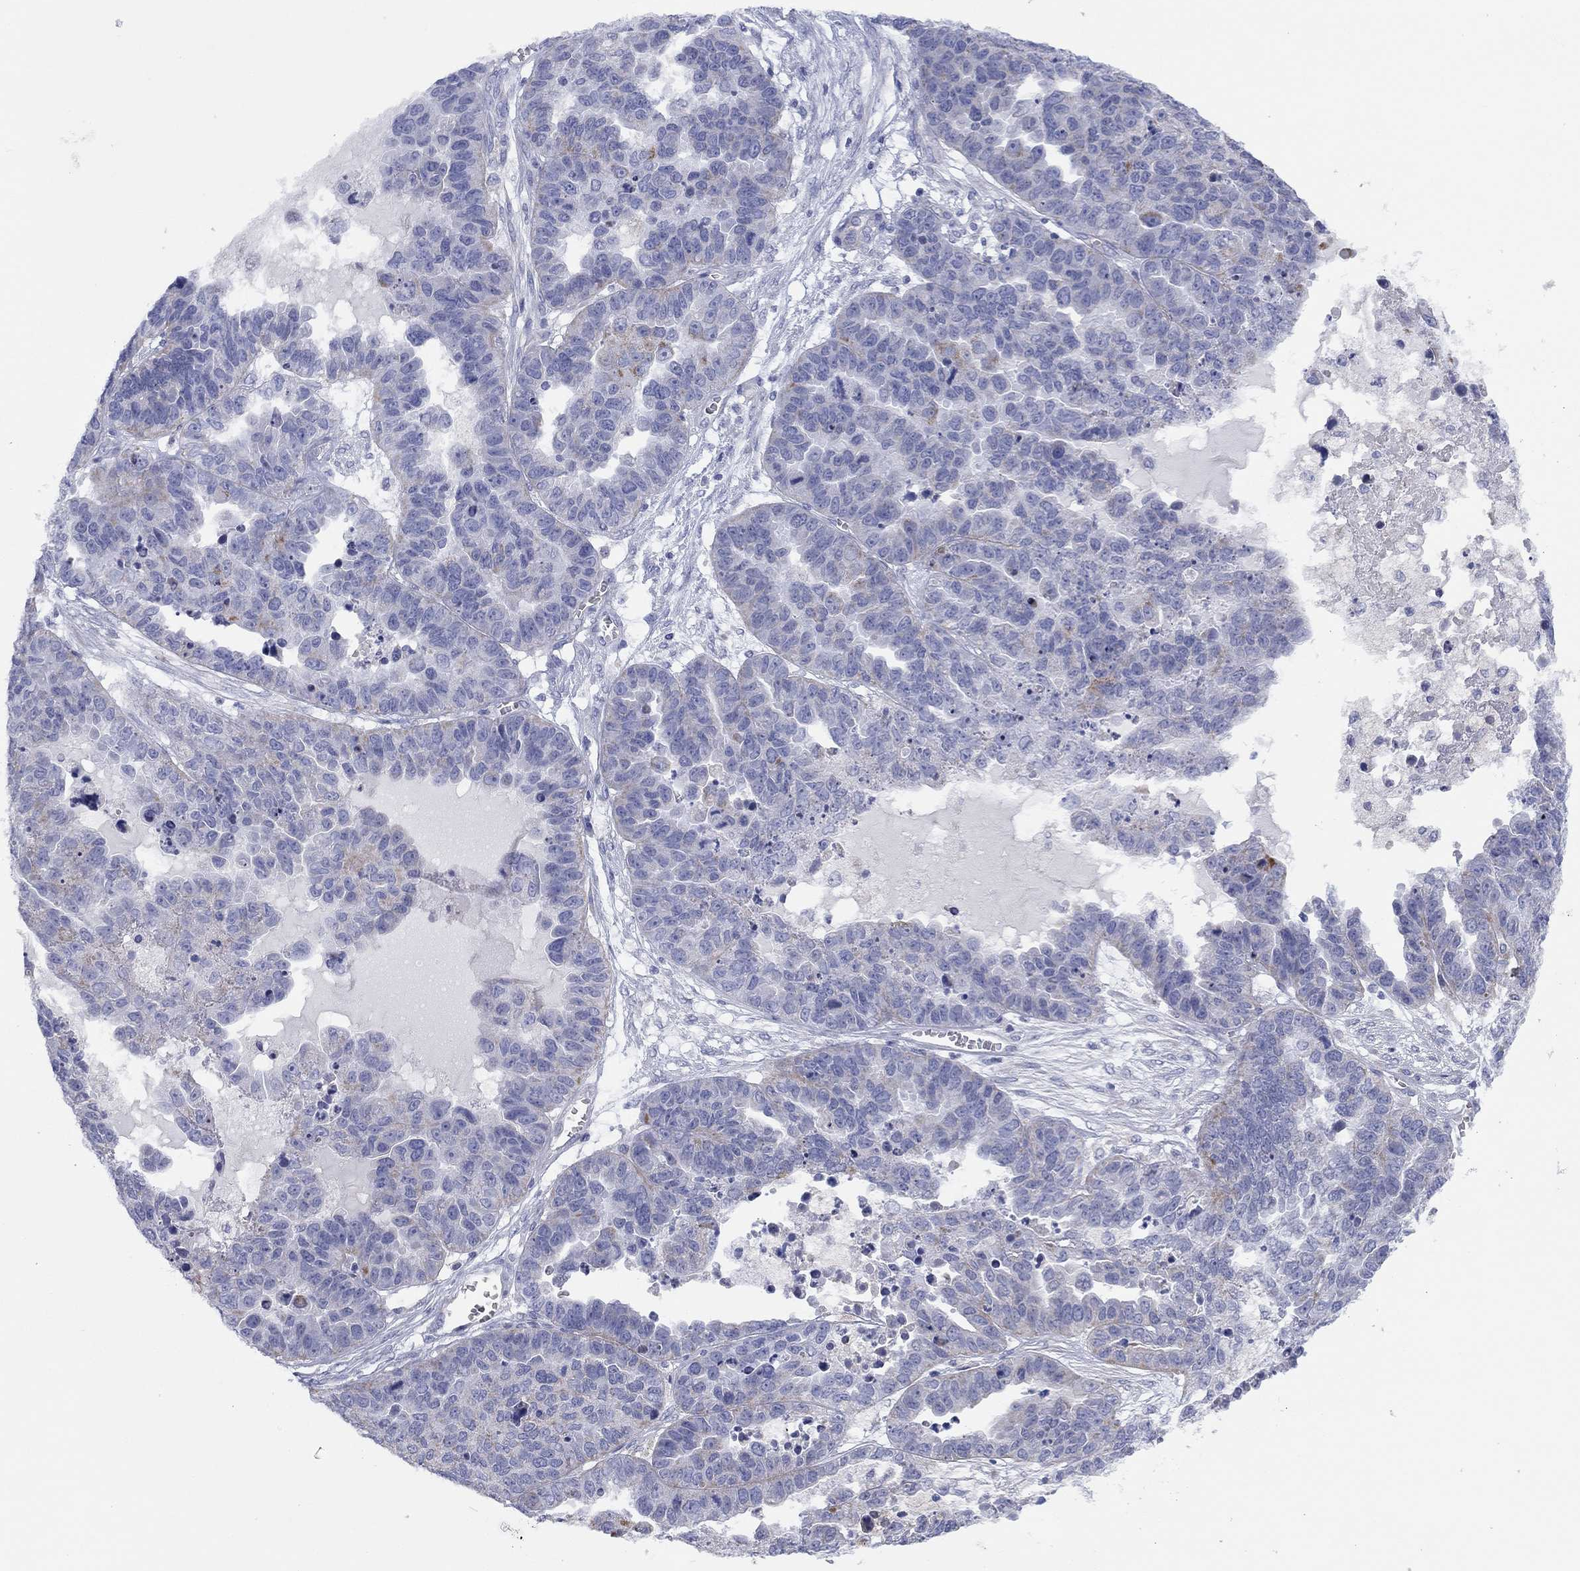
{"staining": {"intensity": "weak", "quantity": "<25%", "location": "cytoplasmic/membranous"}, "tissue": "ovarian cancer", "cell_type": "Tumor cells", "image_type": "cancer", "snomed": [{"axis": "morphology", "description": "Cystadenocarcinoma, serous, NOS"}, {"axis": "topography", "description": "Ovary"}], "caption": "A high-resolution photomicrograph shows immunohistochemistry (IHC) staining of ovarian cancer, which reveals no significant positivity in tumor cells. (Stains: DAB (3,3'-diaminobenzidine) immunohistochemistry (IHC) with hematoxylin counter stain, Microscopy: brightfield microscopy at high magnification).", "gene": "MGST3", "patient": {"sex": "female", "age": 87}}